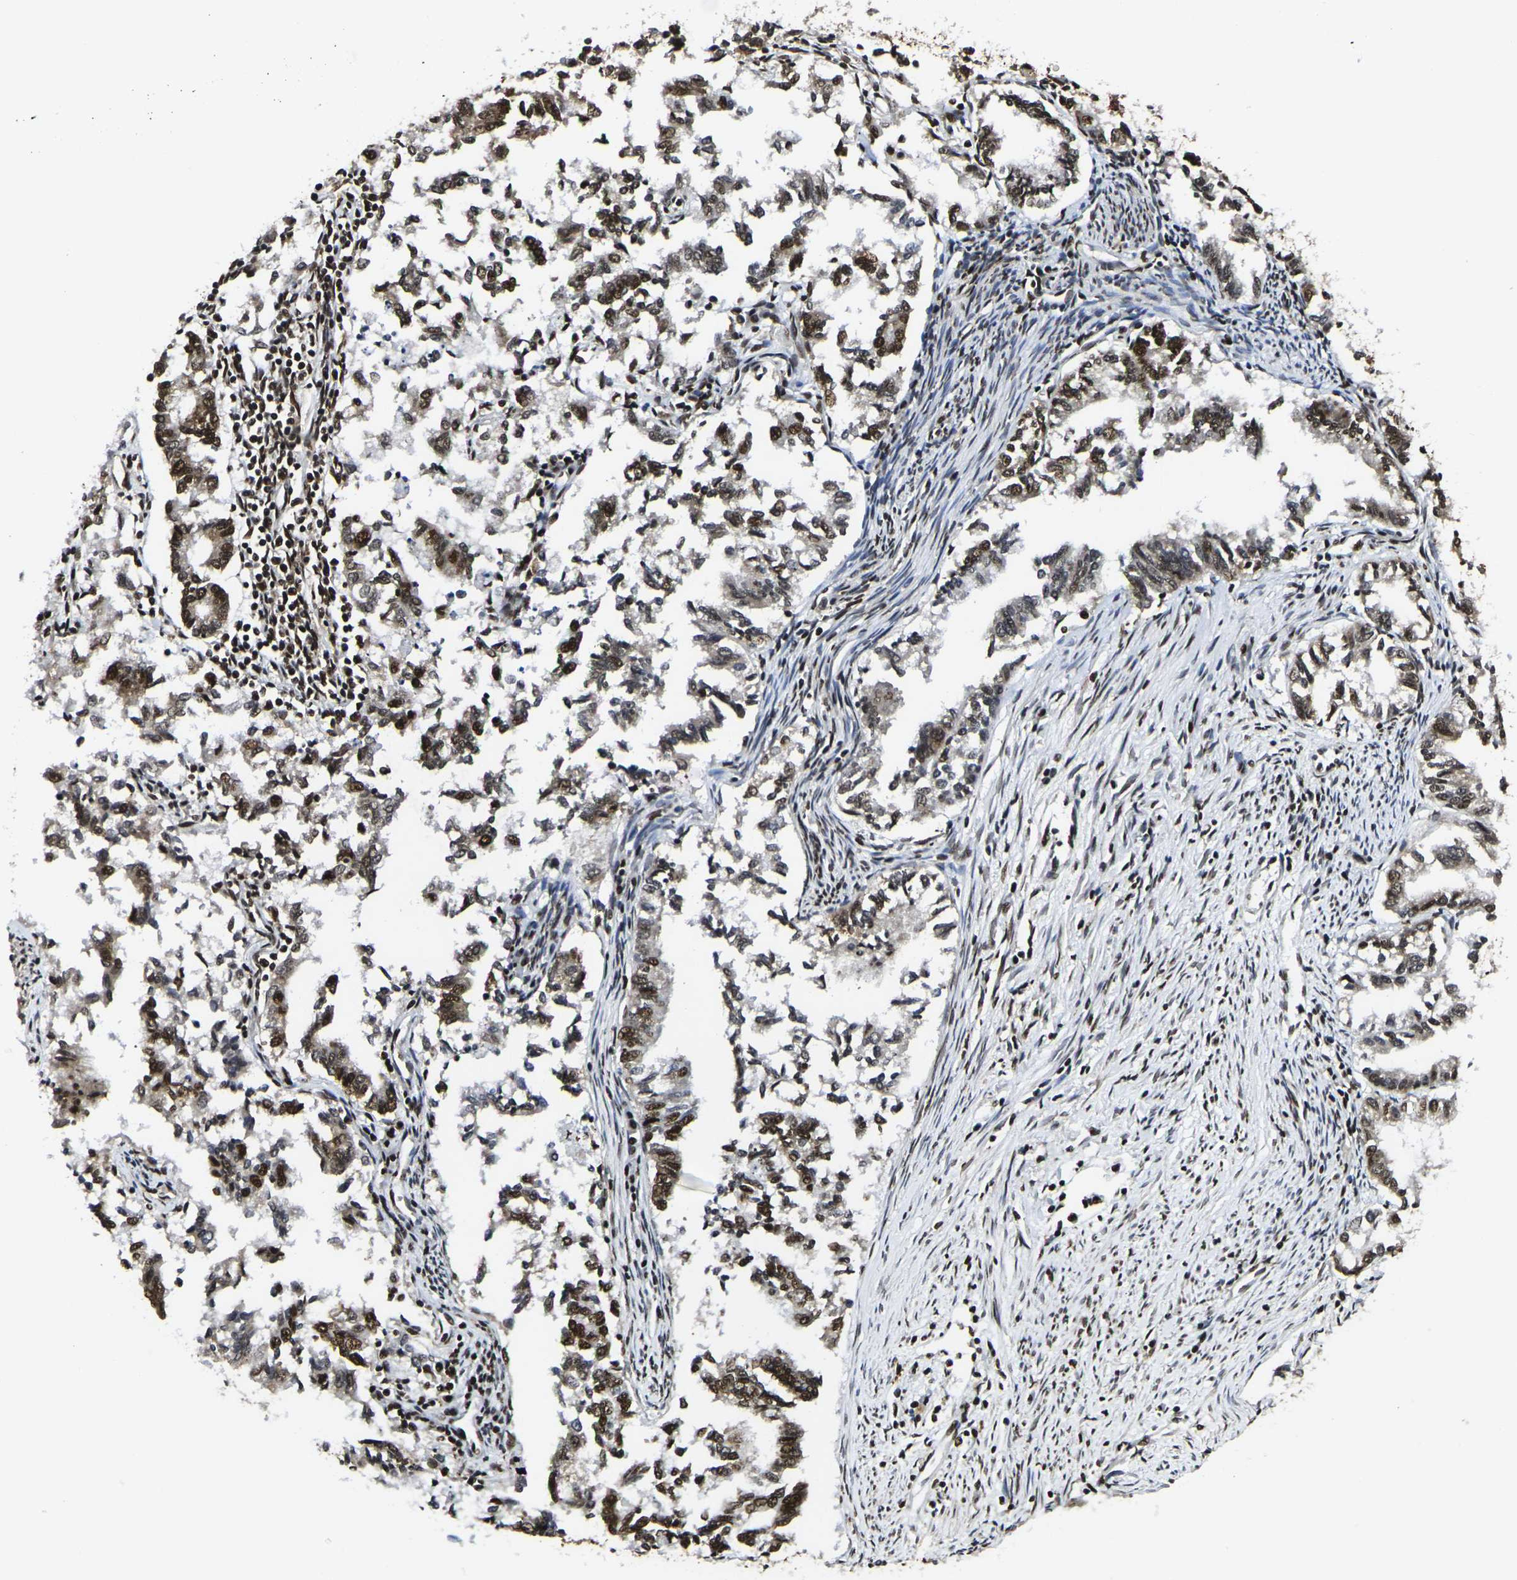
{"staining": {"intensity": "strong", "quantity": ">75%", "location": "nuclear"}, "tissue": "endometrial cancer", "cell_type": "Tumor cells", "image_type": "cancer", "snomed": [{"axis": "morphology", "description": "Necrosis, NOS"}, {"axis": "morphology", "description": "Adenocarcinoma, NOS"}, {"axis": "topography", "description": "Endometrium"}], "caption": "DAB (3,3'-diaminobenzidine) immunohistochemical staining of endometrial cancer reveals strong nuclear protein staining in about >75% of tumor cells. (Stains: DAB in brown, nuclei in blue, Microscopy: brightfield microscopy at high magnification).", "gene": "SMARCC1", "patient": {"sex": "female", "age": 79}}